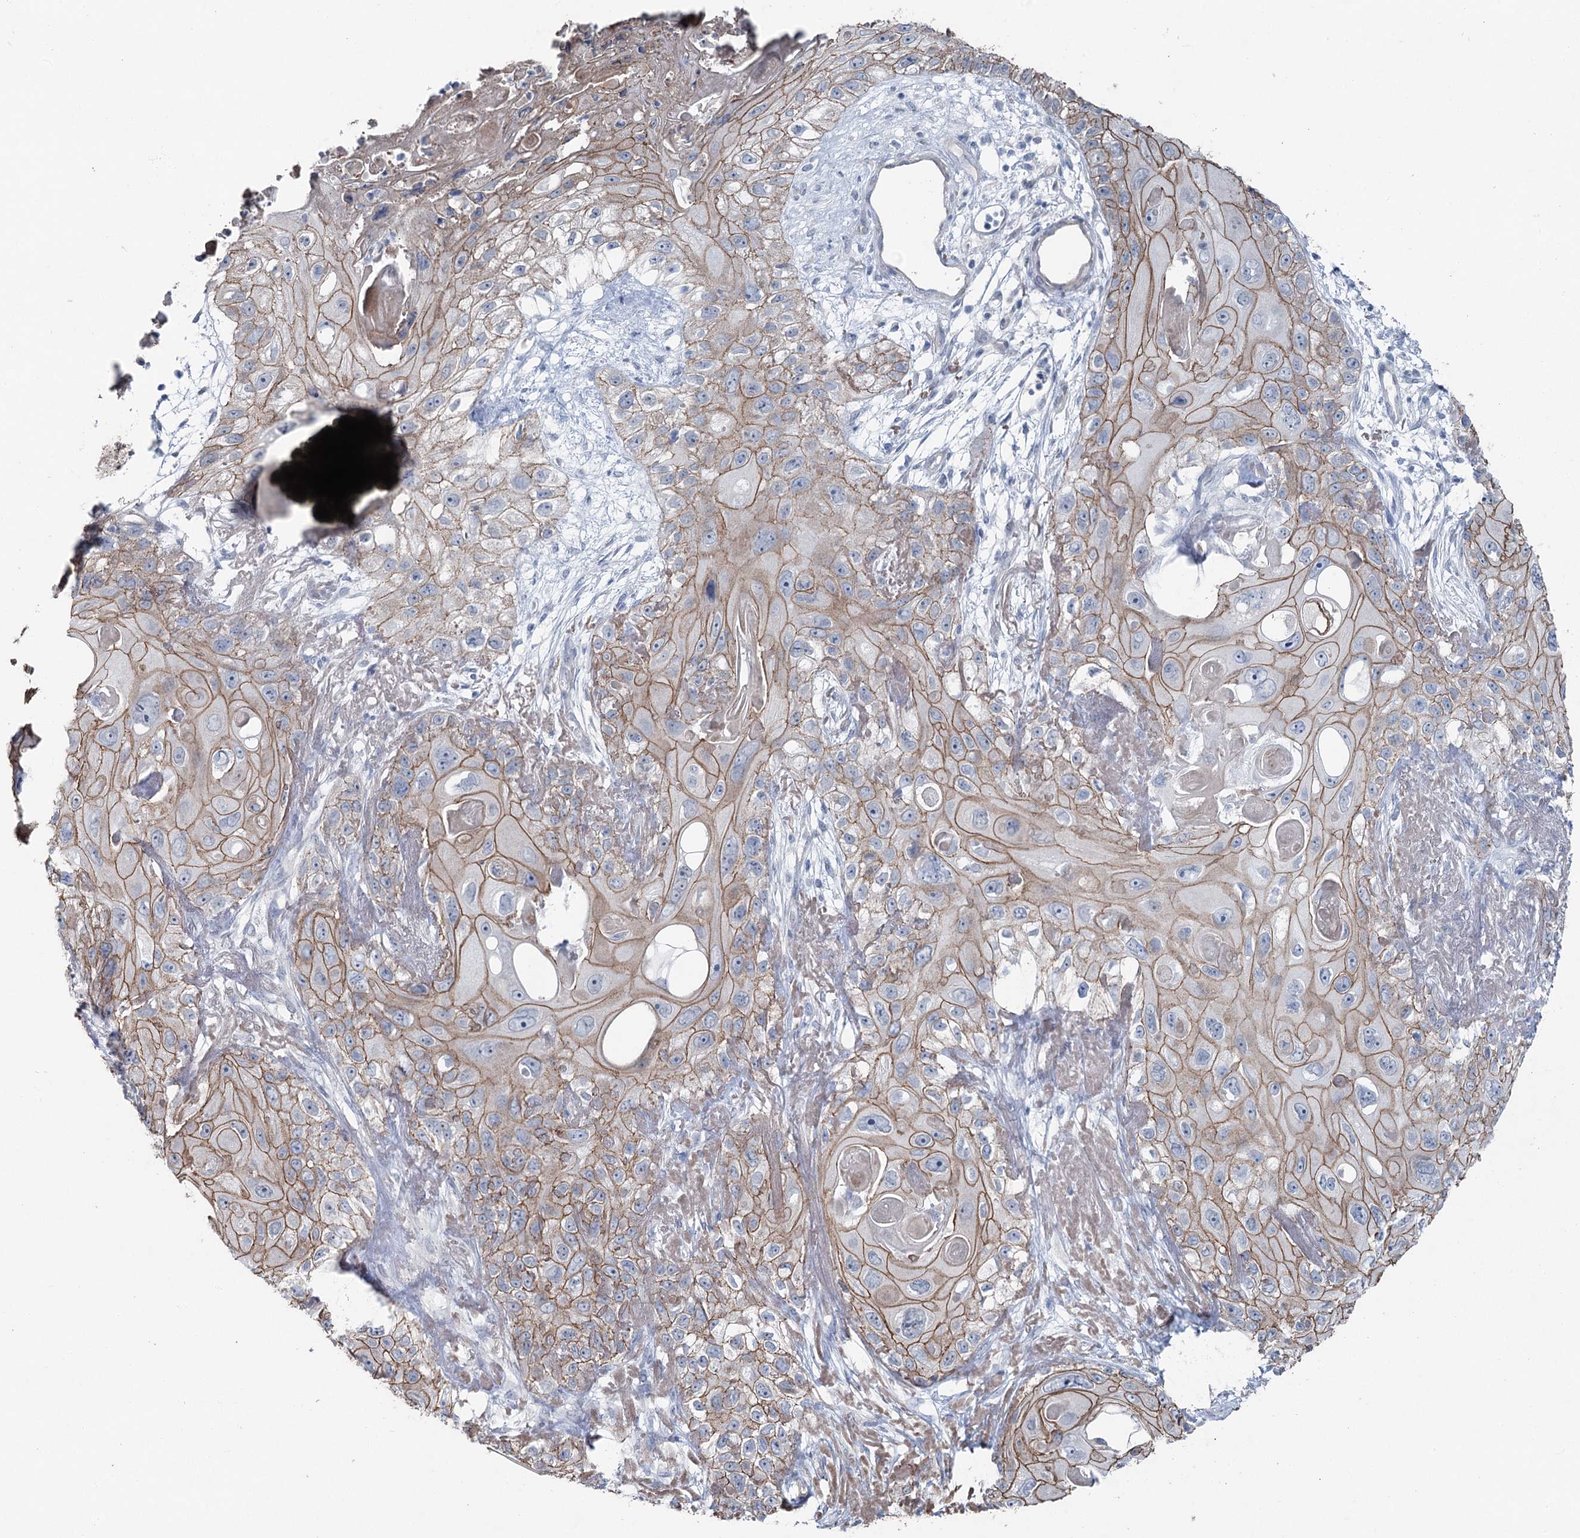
{"staining": {"intensity": "moderate", "quantity": ">75%", "location": "cytoplasmic/membranous"}, "tissue": "skin cancer", "cell_type": "Tumor cells", "image_type": "cancer", "snomed": [{"axis": "morphology", "description": "Normal tissue, NOS"}, {"axis": "morphology", "description": "Squamous cell carcinoma, NOS"}, {"axis": "topography", "description": "Skin"}], "caption": "Protein staining of squamous cell carcinoma (skin) tissue displays moderate cytoplasmic/membranous expression in about >75% of tumor cells.", "gene": "FAM120B", "patient": {"sex": "male", "age": 72}}